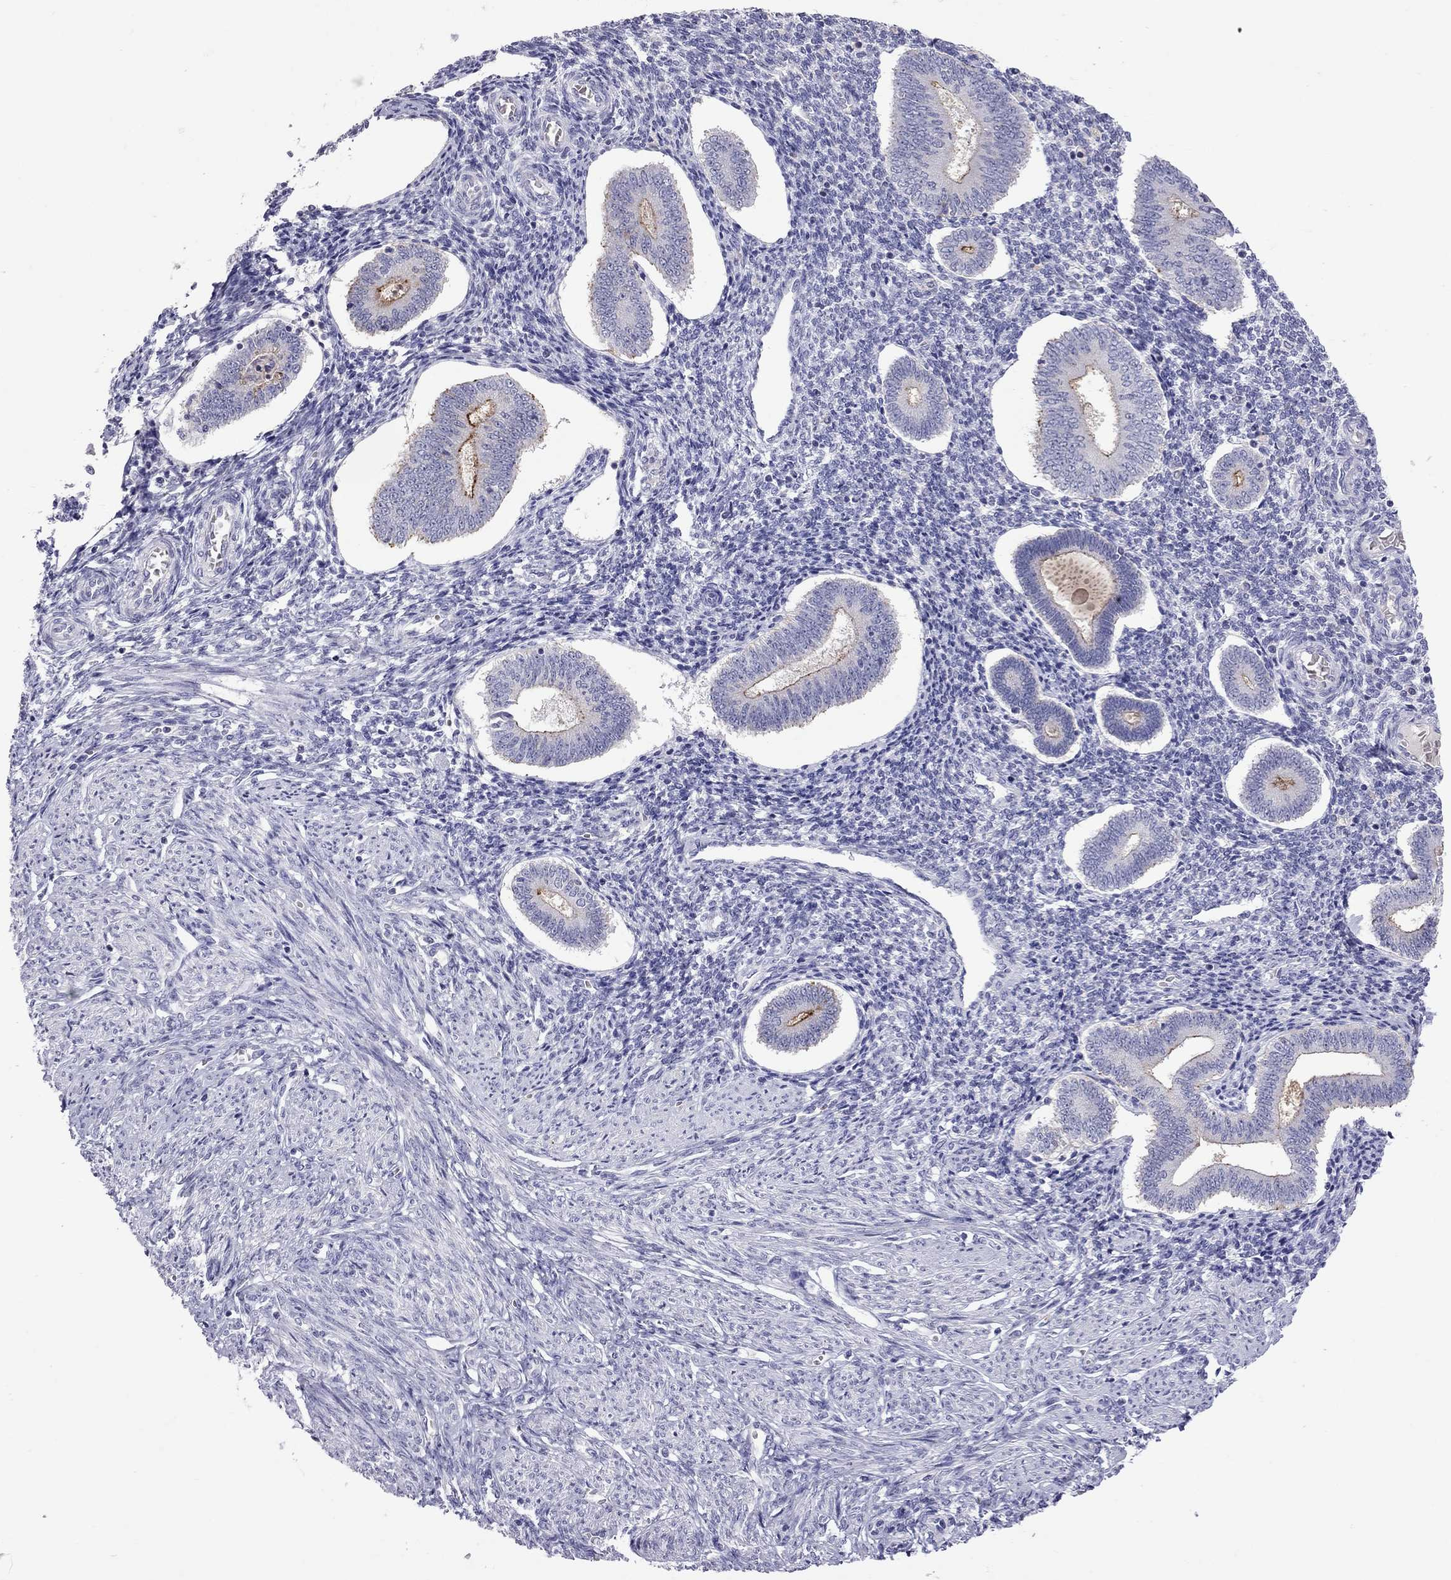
{"staining": {"intensity": "negative", "quantity": "none", "location": "none"}, "tissue": "endometrium", "cell_type": "Cells in endometrial stroma", "image_type": "normal", "snomed": [{"axis": "morphology", "description": "Normal tissue, NOS"}, {"axis": "topography", "description": "Endometrium"}], "caption": "High power microscopy micrograph of an immunohistochemistry micrograph of unremarkable endometrium, revealing no significant positivity in cells in endometrial stroma.", "gene": "MUC16", "patient": {"sex": "female", "age": 40}}